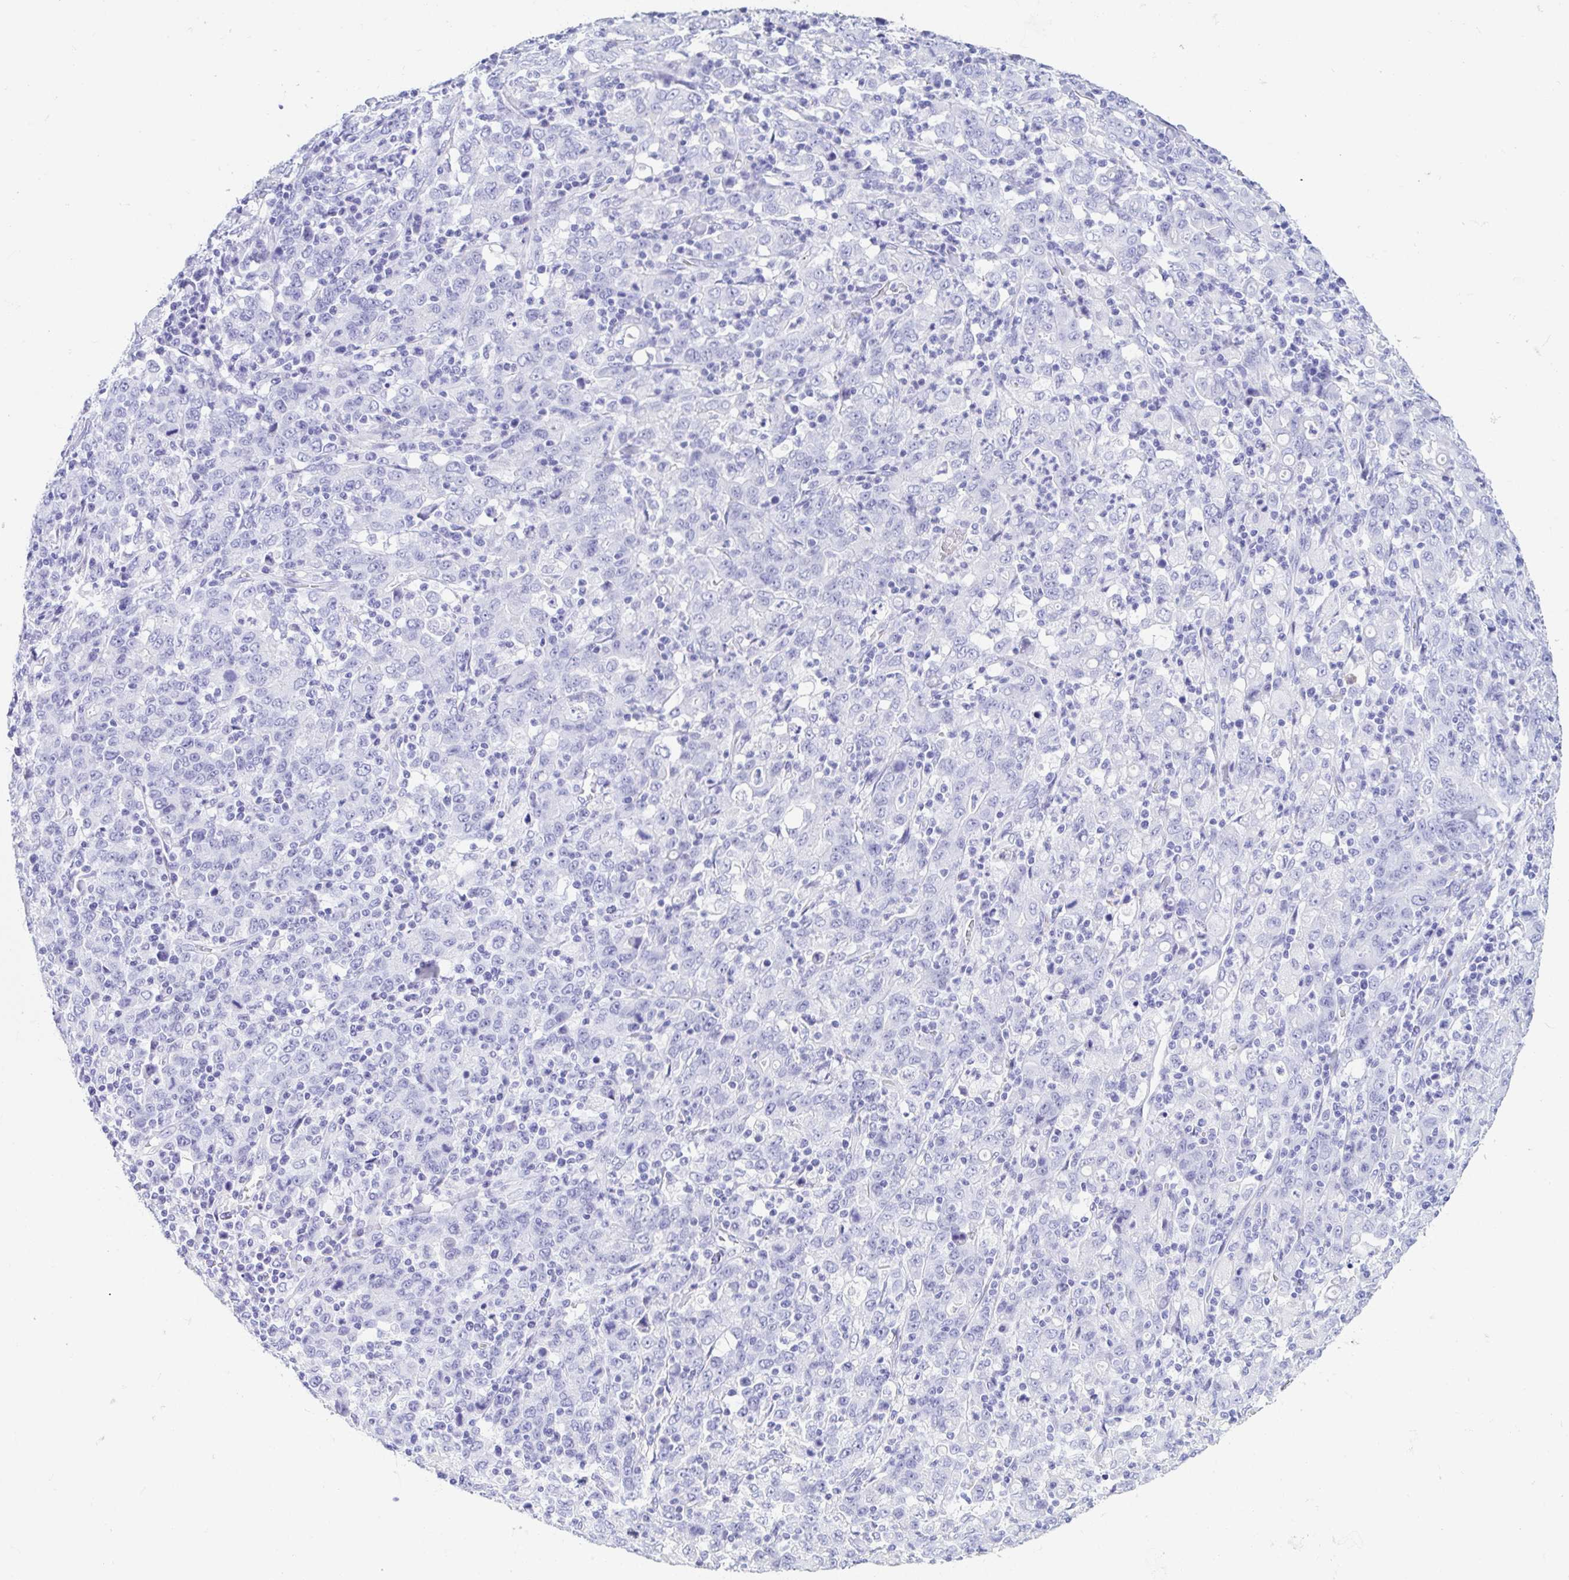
{"staining": {"intensity": "negative", "quantity": "none", "location": "none"}, "tissue": "stomach cancer", "cell_type": "Tumor cells", "image_type": "cancer", "snomed": [{"axis": "morphology", "description": "Adenocarcinoma, NOS"}, {"axis": "topography", "description": "Stomach, upper"}], "caption": "Immunohistochemistry of human stomach adenocarcinoma demonstrates no expression in tumor cells. The staining is performed using DAB (3,3'-diaminobenzidine) brown chromogen with nuclei counter-stained in using hematoxylin.", "gene": "GKN1", "patient": {"sex": "male", "age": 69}}